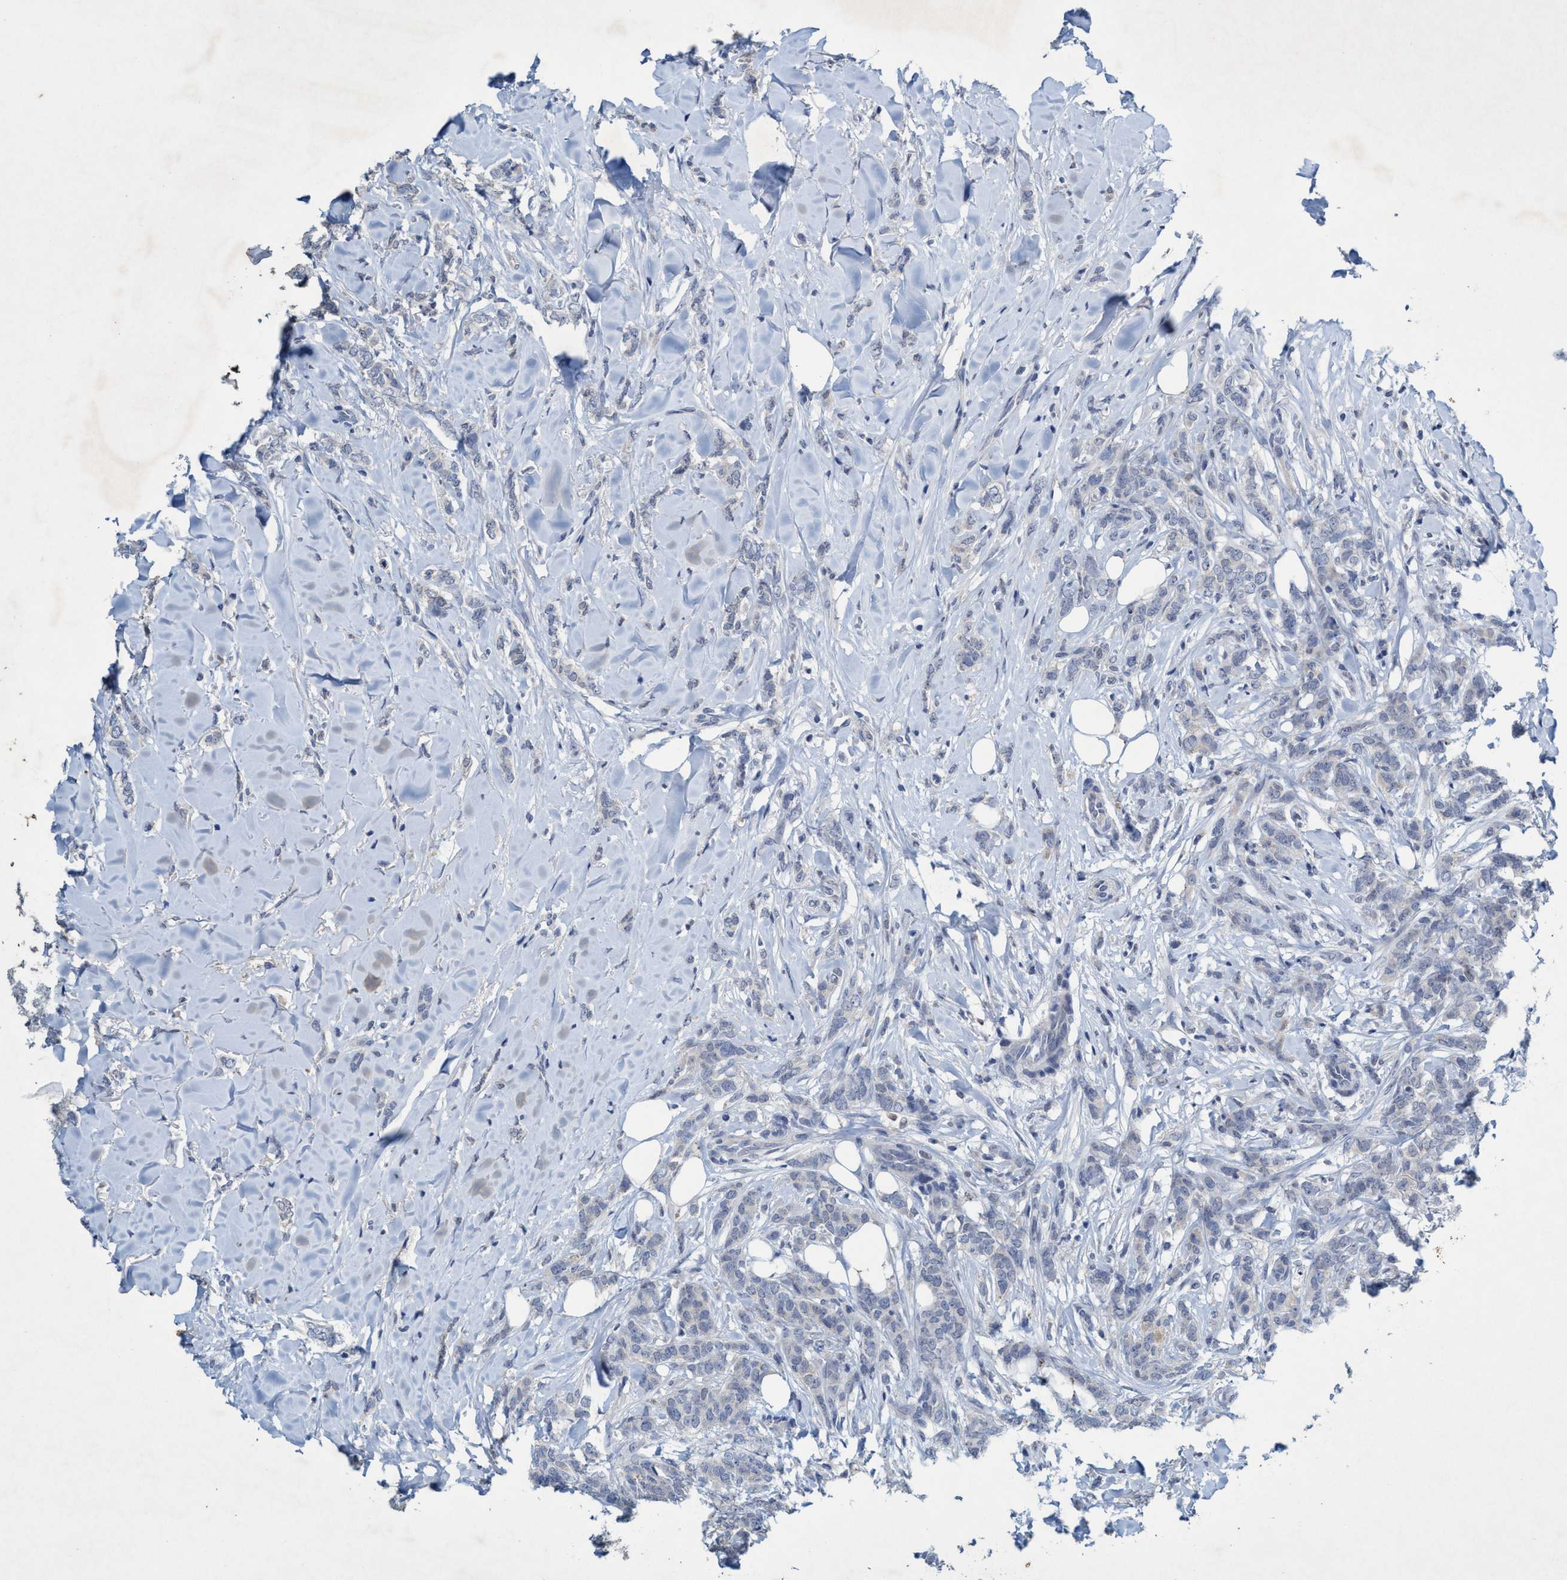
{"staining": {"intensity": "negative", "quantity": "none", "location": "none"}, "tissue": "breast cancer", "cell_type": "Tumor cells", "image_type": "cancer", "snomed": [{"axis": "morphology", "description": "Lobular carcinoma"}, {"axis": "topography", "description": "Skin"}, {"axis": "topography", "description": "Breast"}], "caption": "DAB (3,3'-diaminobenzidine) immunohistochemical staining of human breast cancer shows no significant staining in tumor cells.", "gene": "RNF208", "patient": {"sex": "female", "age": 46}}